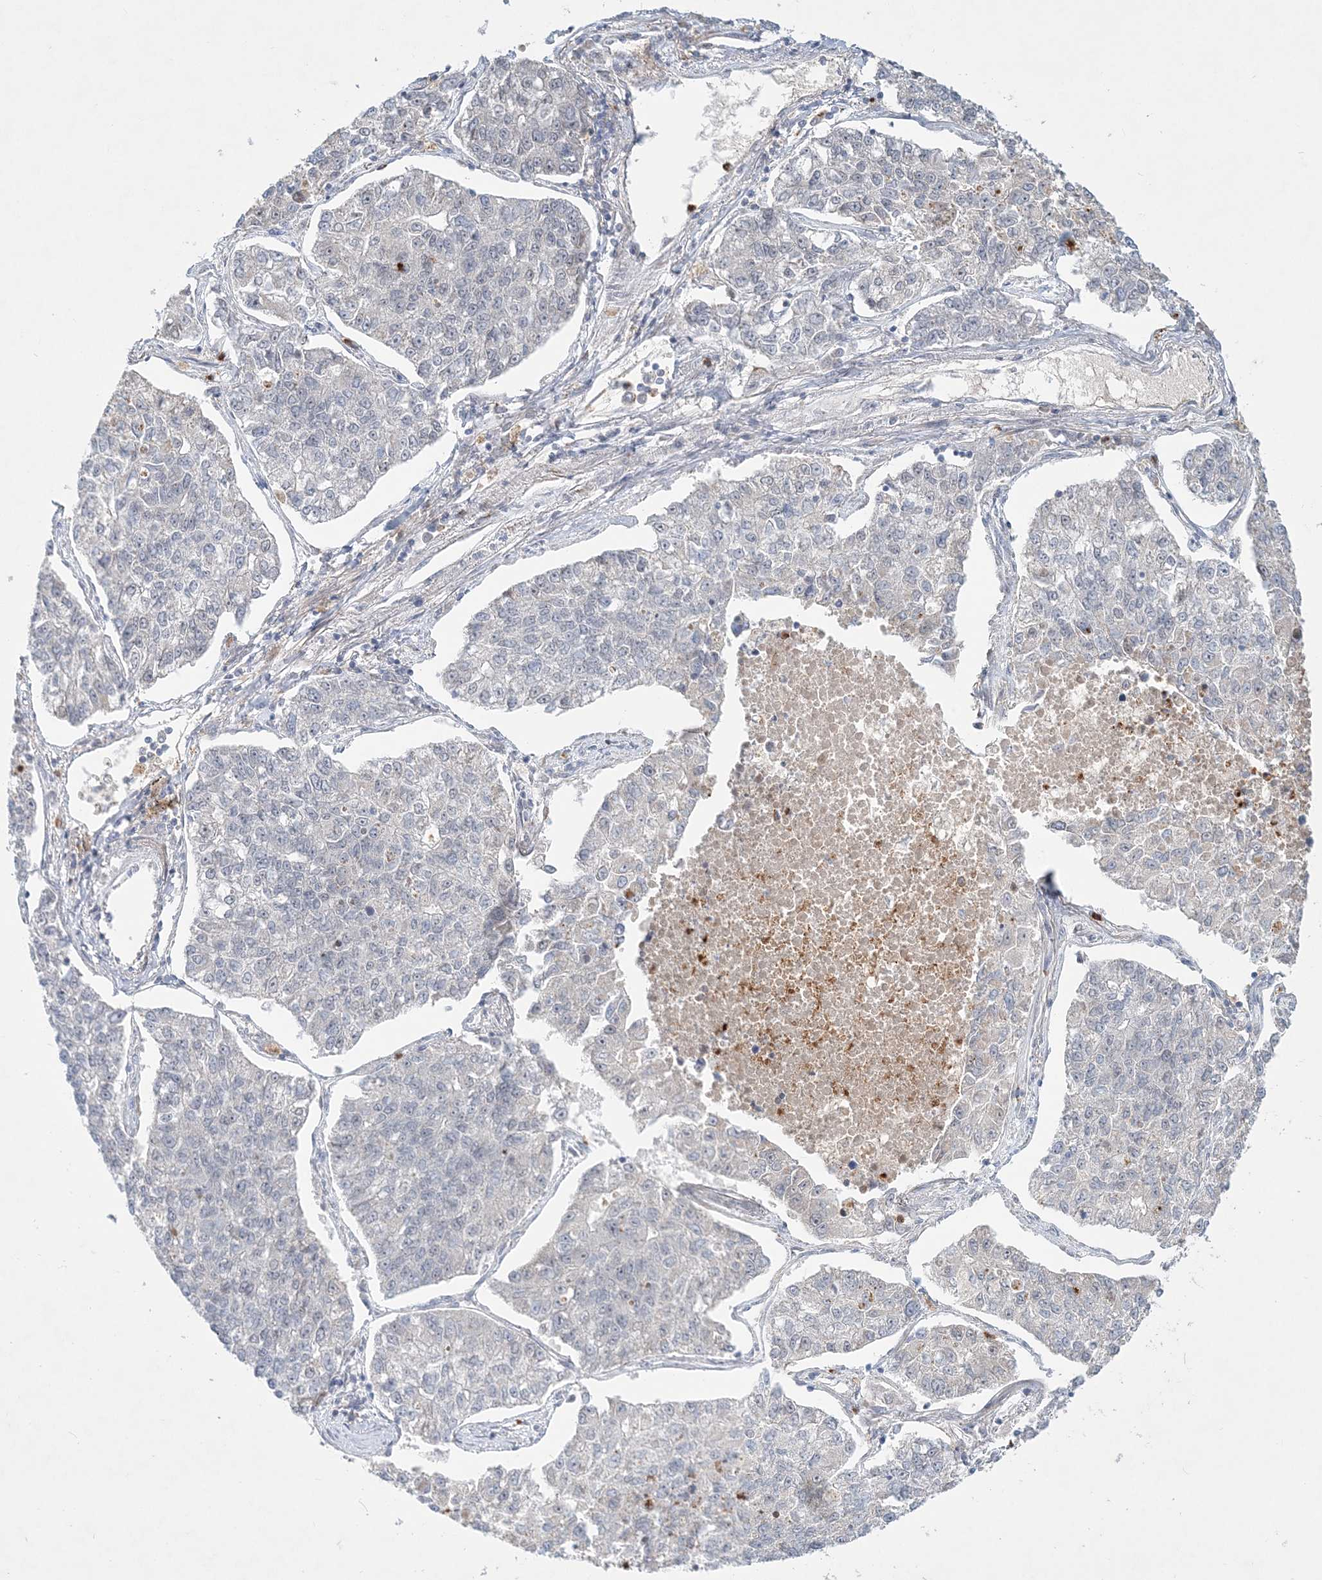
{"staining": {"intensity": "negative", "quantity": "none", "location": "none"}, "tissue": "lung cancer", "cell_type": "Tumor cells", "image_type": "cancer", "snomed": [{"axis": "morphology", "description": "Adenocarcinoma, NOS"}, {"axis": "topography", "description": "Lung"}], "caption": "Immunohistochemical staining of lung adenocarcinoma displays no significant staining in tumor cells.", "gene": "DNAH5", "patient": {"sex": "male", "age": 49}}